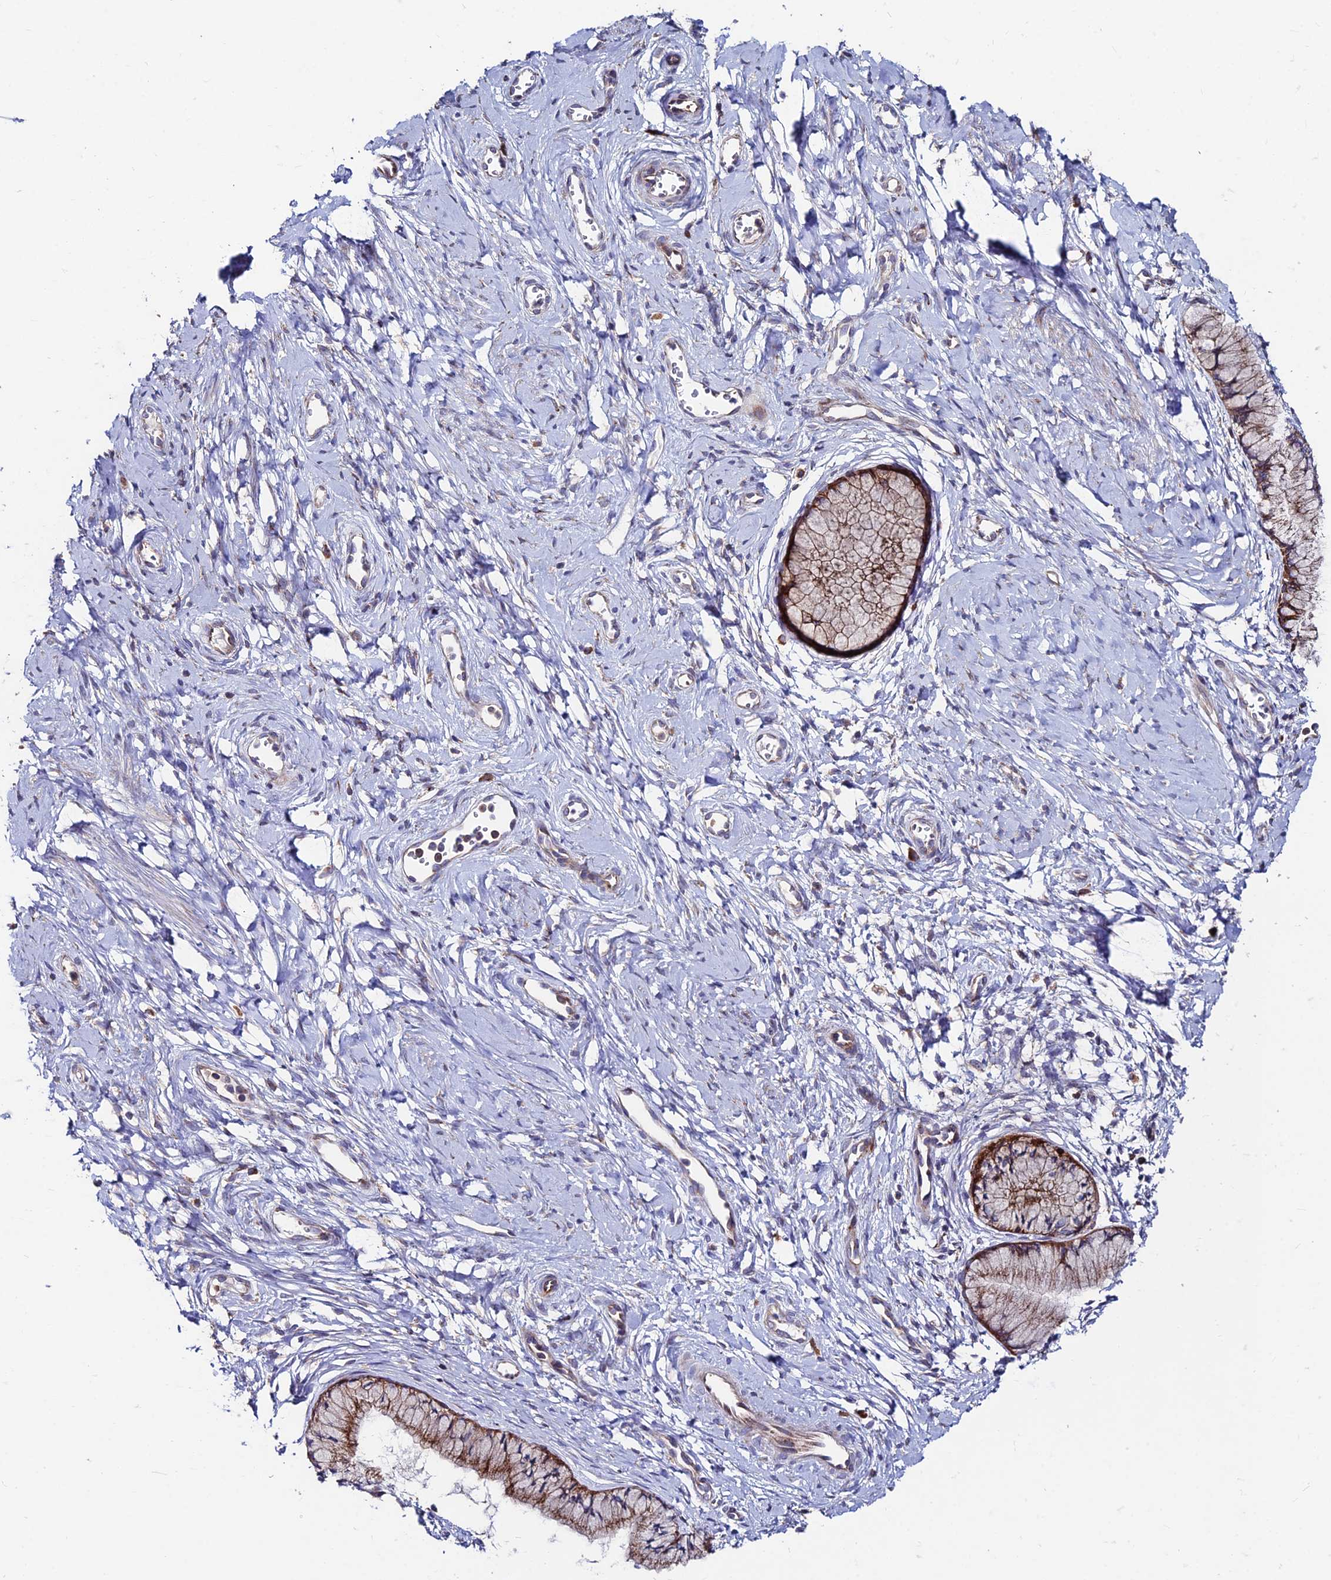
{"staining": {"intensity": "moderate", "quantity": ">75%", "location": "cytoplasmic/membranous"}, "tissue": "cervix", "cell_type": "Glandular cells", "image_type": "normal", "snomed": [{"axis": "morphology", "description": "Normal tissue, NOS"}, {"axis": "topography", "description": "Cervix"}], "caption": "Protein expression analysis of normal human cervix reveals moderate cytoplasmic/membranous expression in about >75% of glandular cells. (DAB = brown stain, brightfield microscopy at high magnification).", "gene": "EIF3K", "patient": {"sex": "female", "age": 42}}